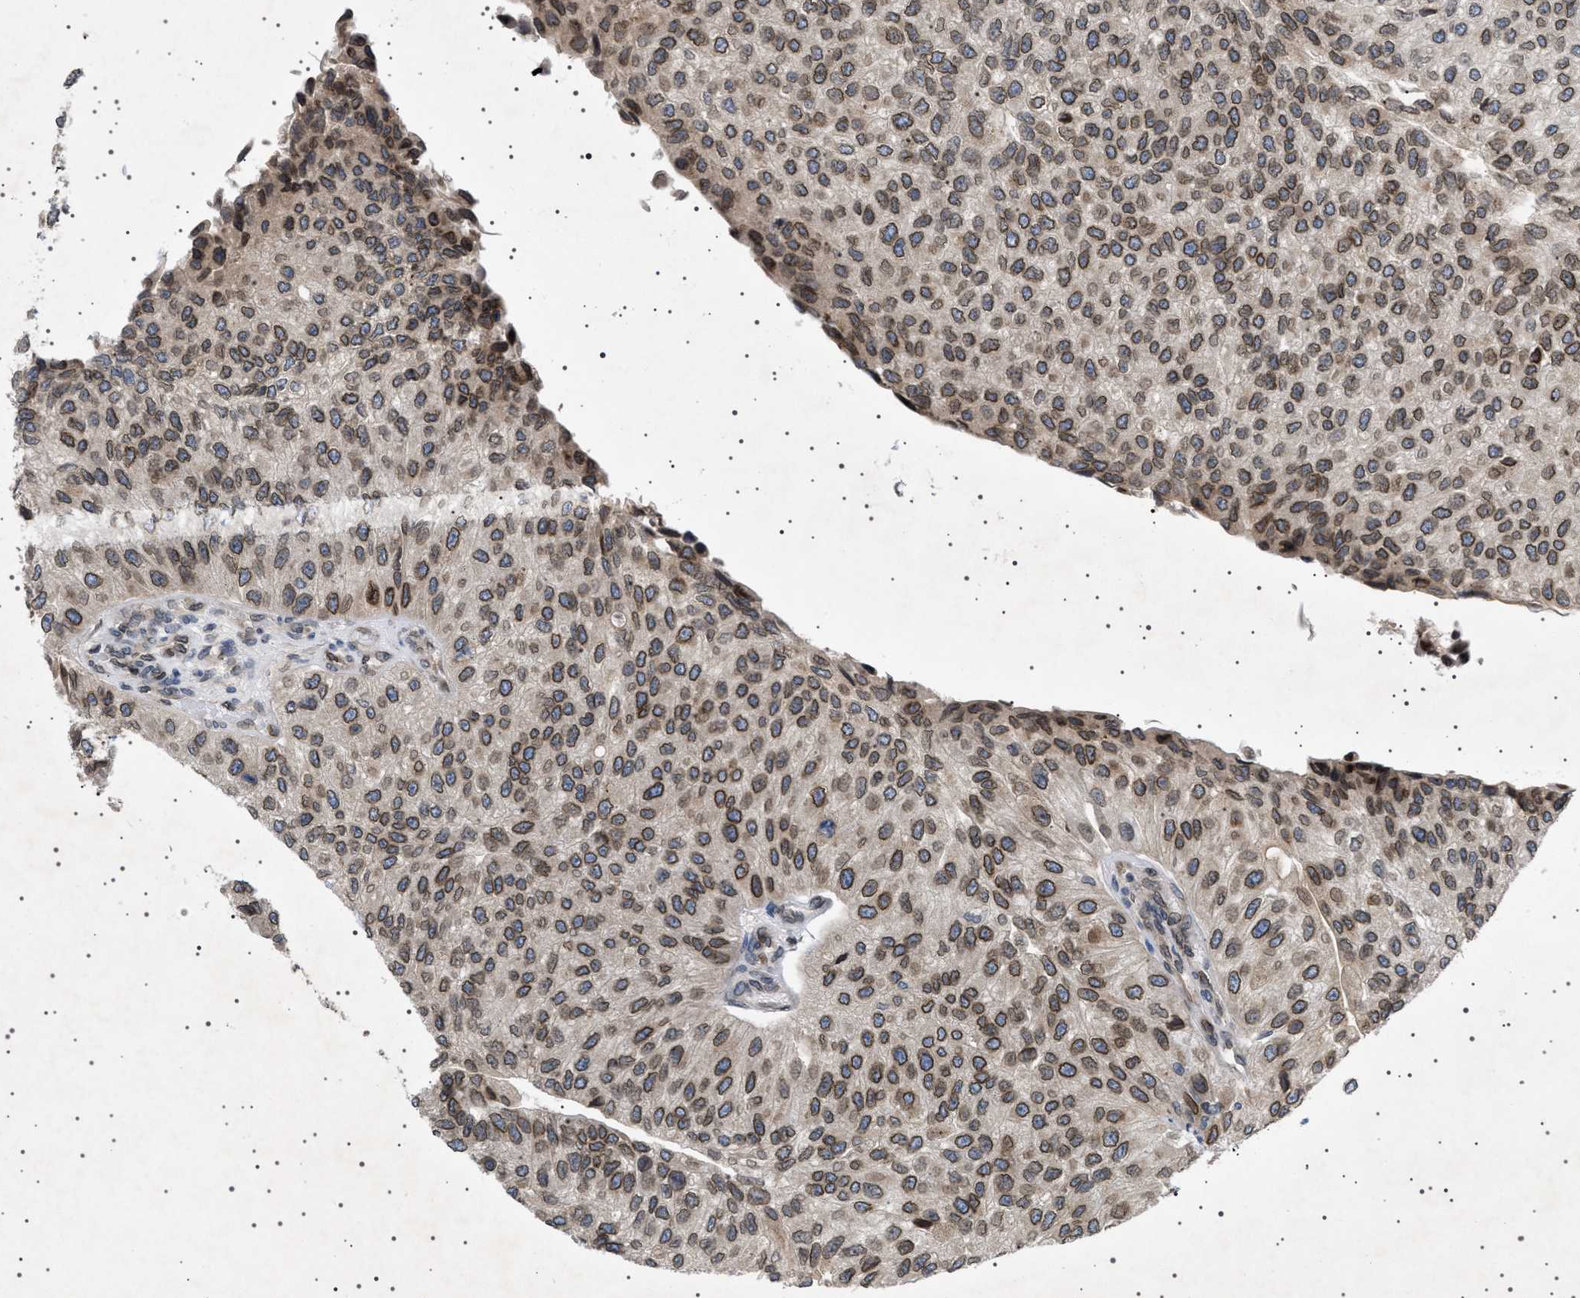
{"staining": {"intensity": "strong", "quantity": ">75%", "location": "cytoplasmic/membranous,nuclear"}, "tissue": "urothelial cancer", "cell_type": "Tumor cells", "image_type": "cancer", "snomed": [{"axis": "morphology", "description": "Urothelial carcinoma, High grade"}, {"axis": "topography", "description": "Kidney"}, {"axis": "topography", "description": "Urinary bladder"}], "caption": "Protein analysis of urothelial cancer tissue shows strong cytoplasmic/membranous and nuclear positivity in about >75% of tumor cells.", "gene": "NUP93", "patient": {"sex": "male", "age": 77}}